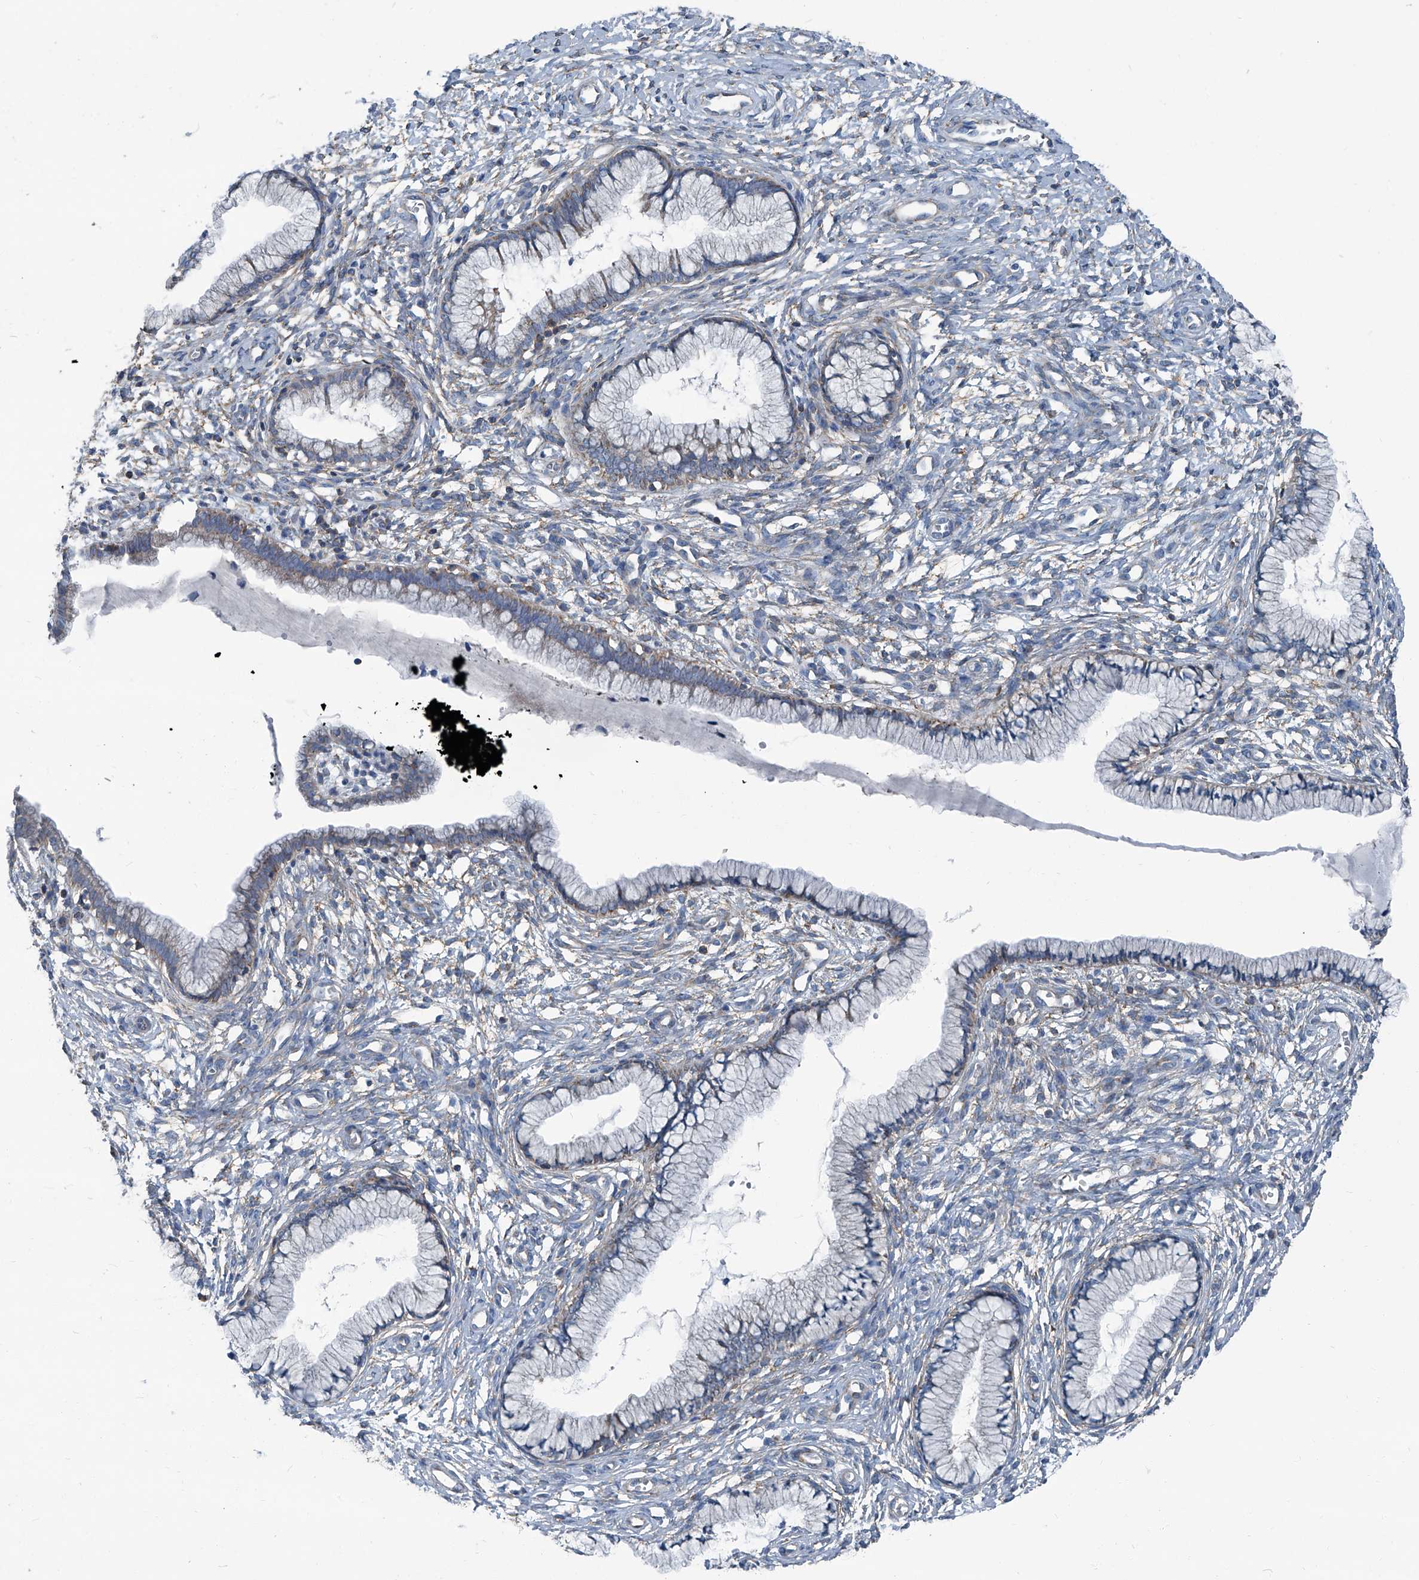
{"staining": {"intensity": "negative", "quantity": "none", "location": "none"}, "tissue": "cervix", "cell_type": "Glandular cells", "image_type": "normal", "snomed": [{"axis": "morphology", "description": "Normal tissue, NOS"}, {"axis": "topography", "description": "Cervix"}], "caption": "Benign cervix was stained to show a protein in brown. There is no significant staining in glandular cells. (Immunohistochemistry, brightfield microscopy, high magnification).", "gene": "SEPTIN7", "patient": {"sex": "female", "age": 36}}